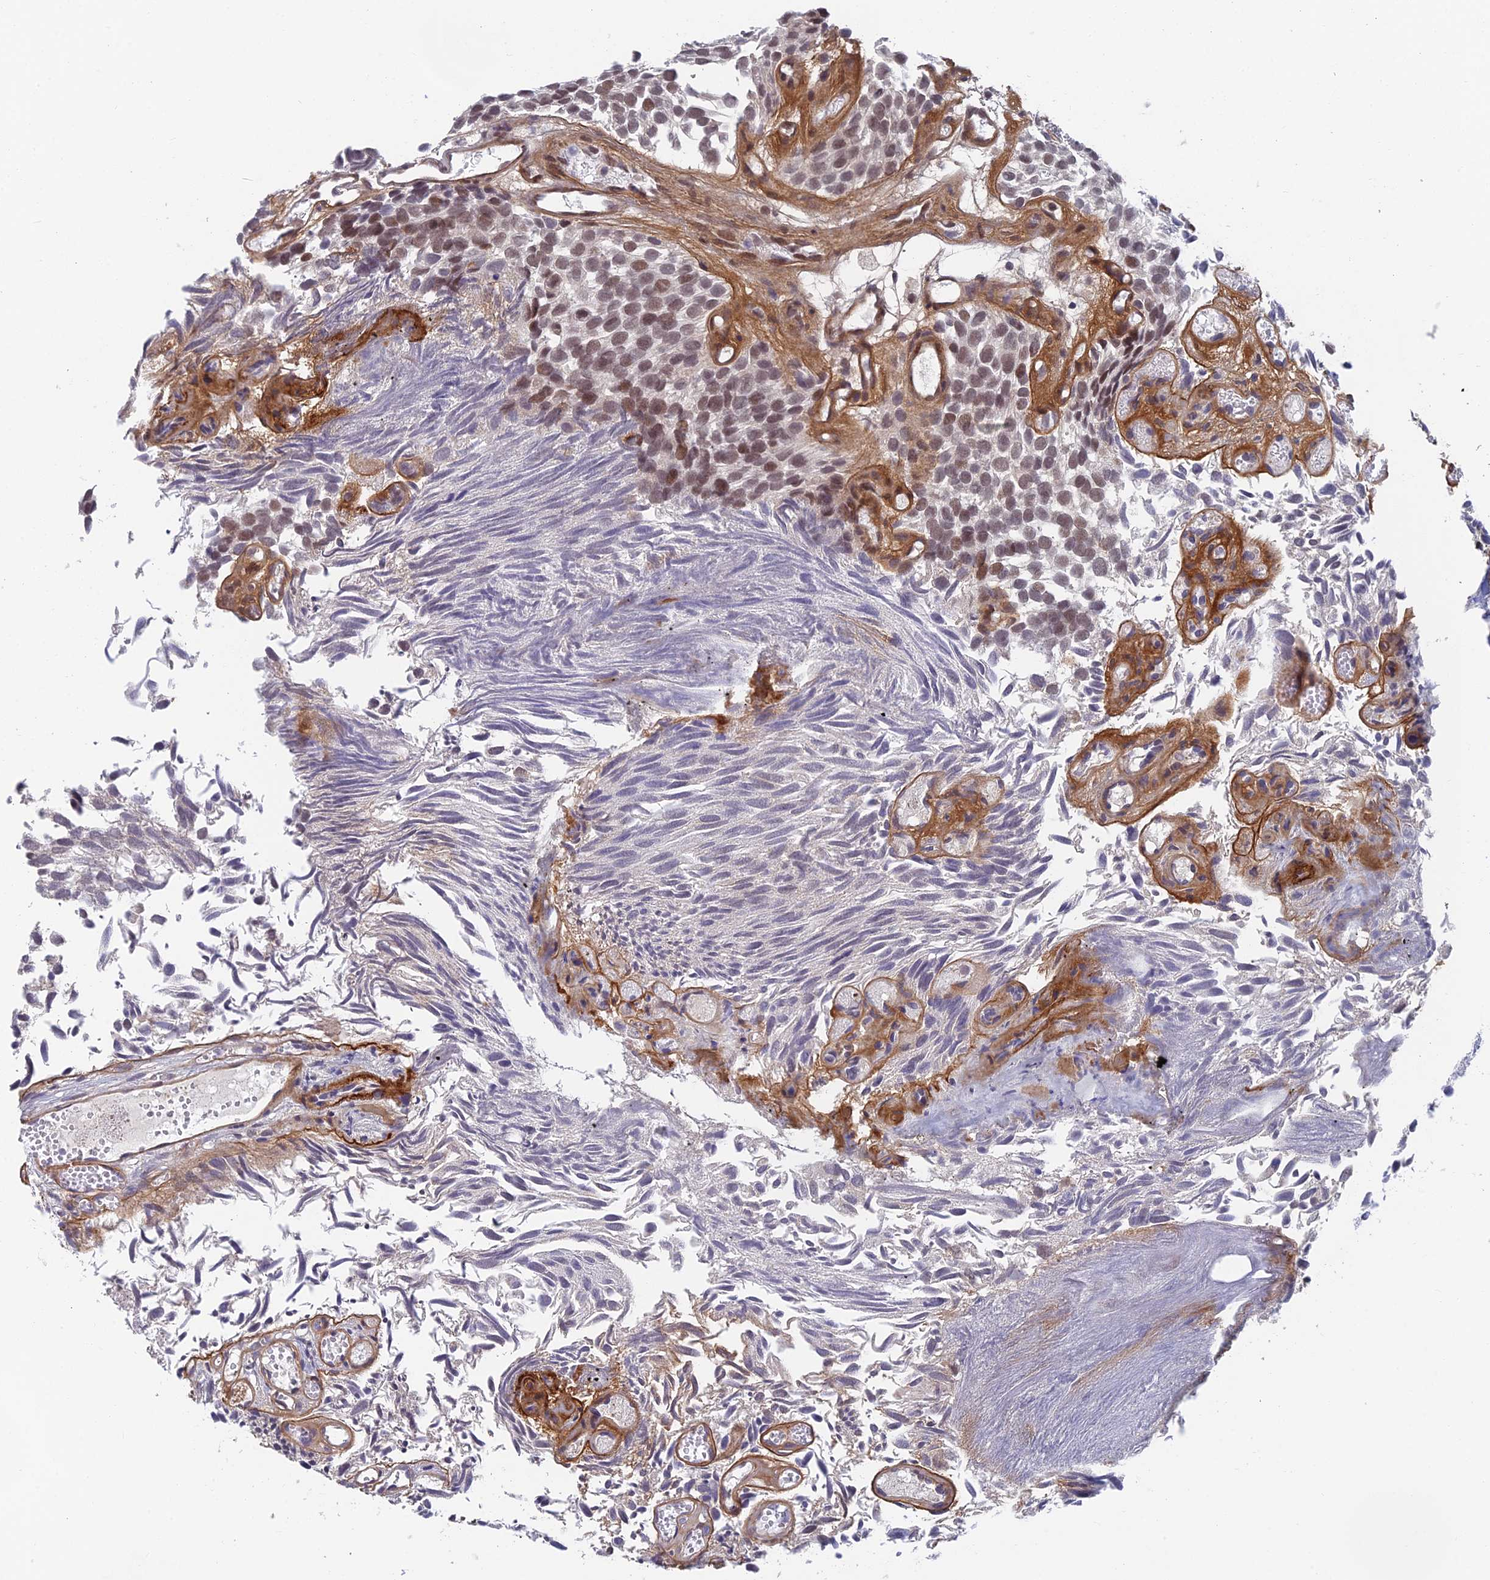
{"staining": {"intensity": "moderate", "quantity": "<25%", "location": "nuclear"}, "tissue": "urothelial cancer", "cell_type": "Tumor cells", "image_type": "cancer", "snomed": [{"axis": "morphology", "description": "Urothelial carcinoma, Low grade"}, {"axis": "topography", "description": "Urinary bladder"}], "caption": "There is low levels of moderate nuclear staining in tumor cells of low-grade urothelial carcinoma, as demonstrated by immunohistochemical staining (brown color).", "gene": "NSMCE1", "patient": {"sex": "male", "age": 89}}